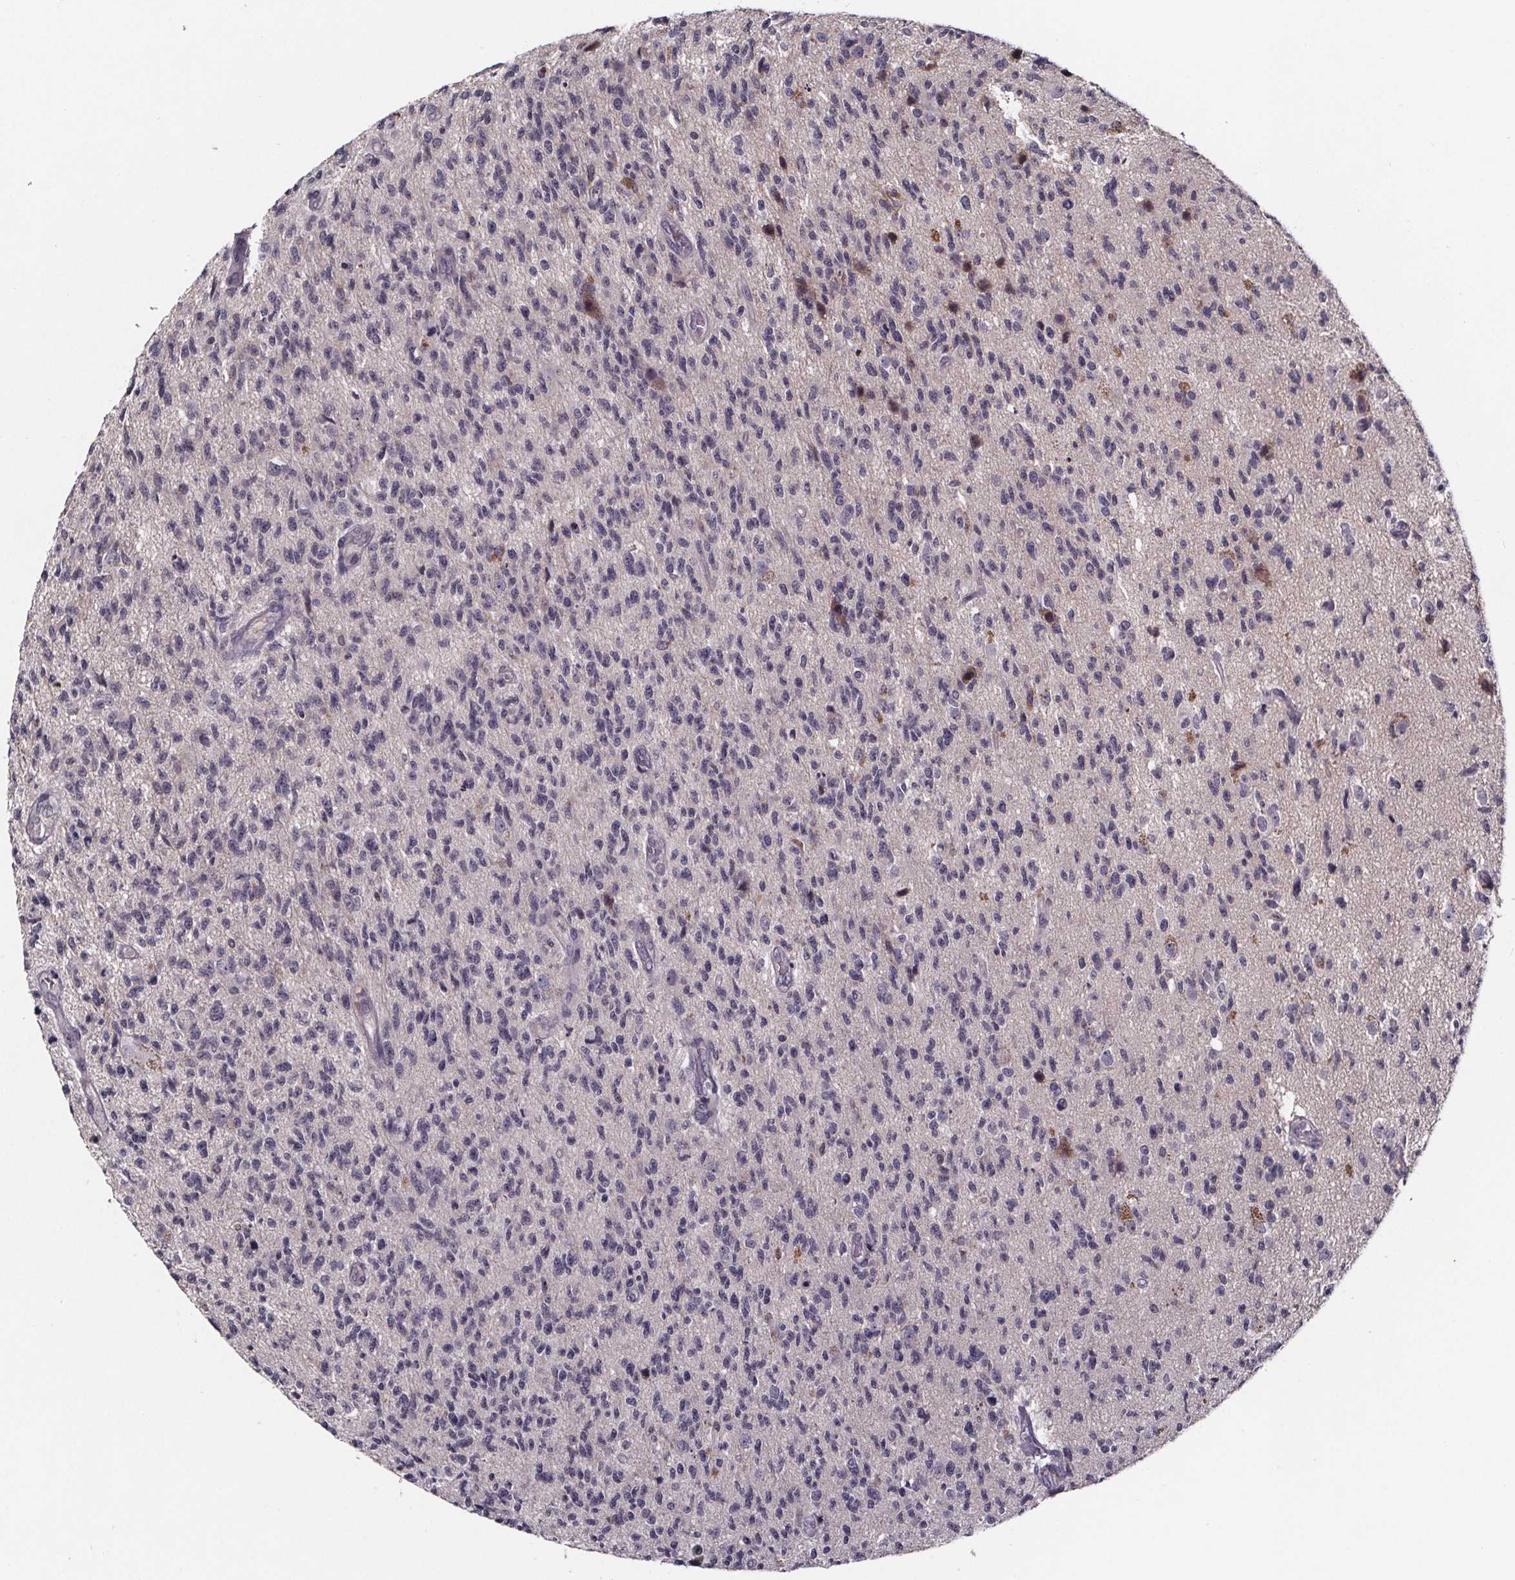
{"staining": {"intensity": "negative", "quantity": "none", "location": "none"}, "tissue": "glioma", "cell_type": "Tumor cells", "image_type": "cancer", "snomed": [{"axis": "morphology", "description": "Glioma, malignant, High grade"}, {"axis": "topography", "description": "Brain"}], "caption": "Malignant glioma (high-grade) stained for a protein using immunohistochemistry shows no expression tumor cells.", "gene": "NPHP4", "patient": {"sex": "male", "age": 56}}